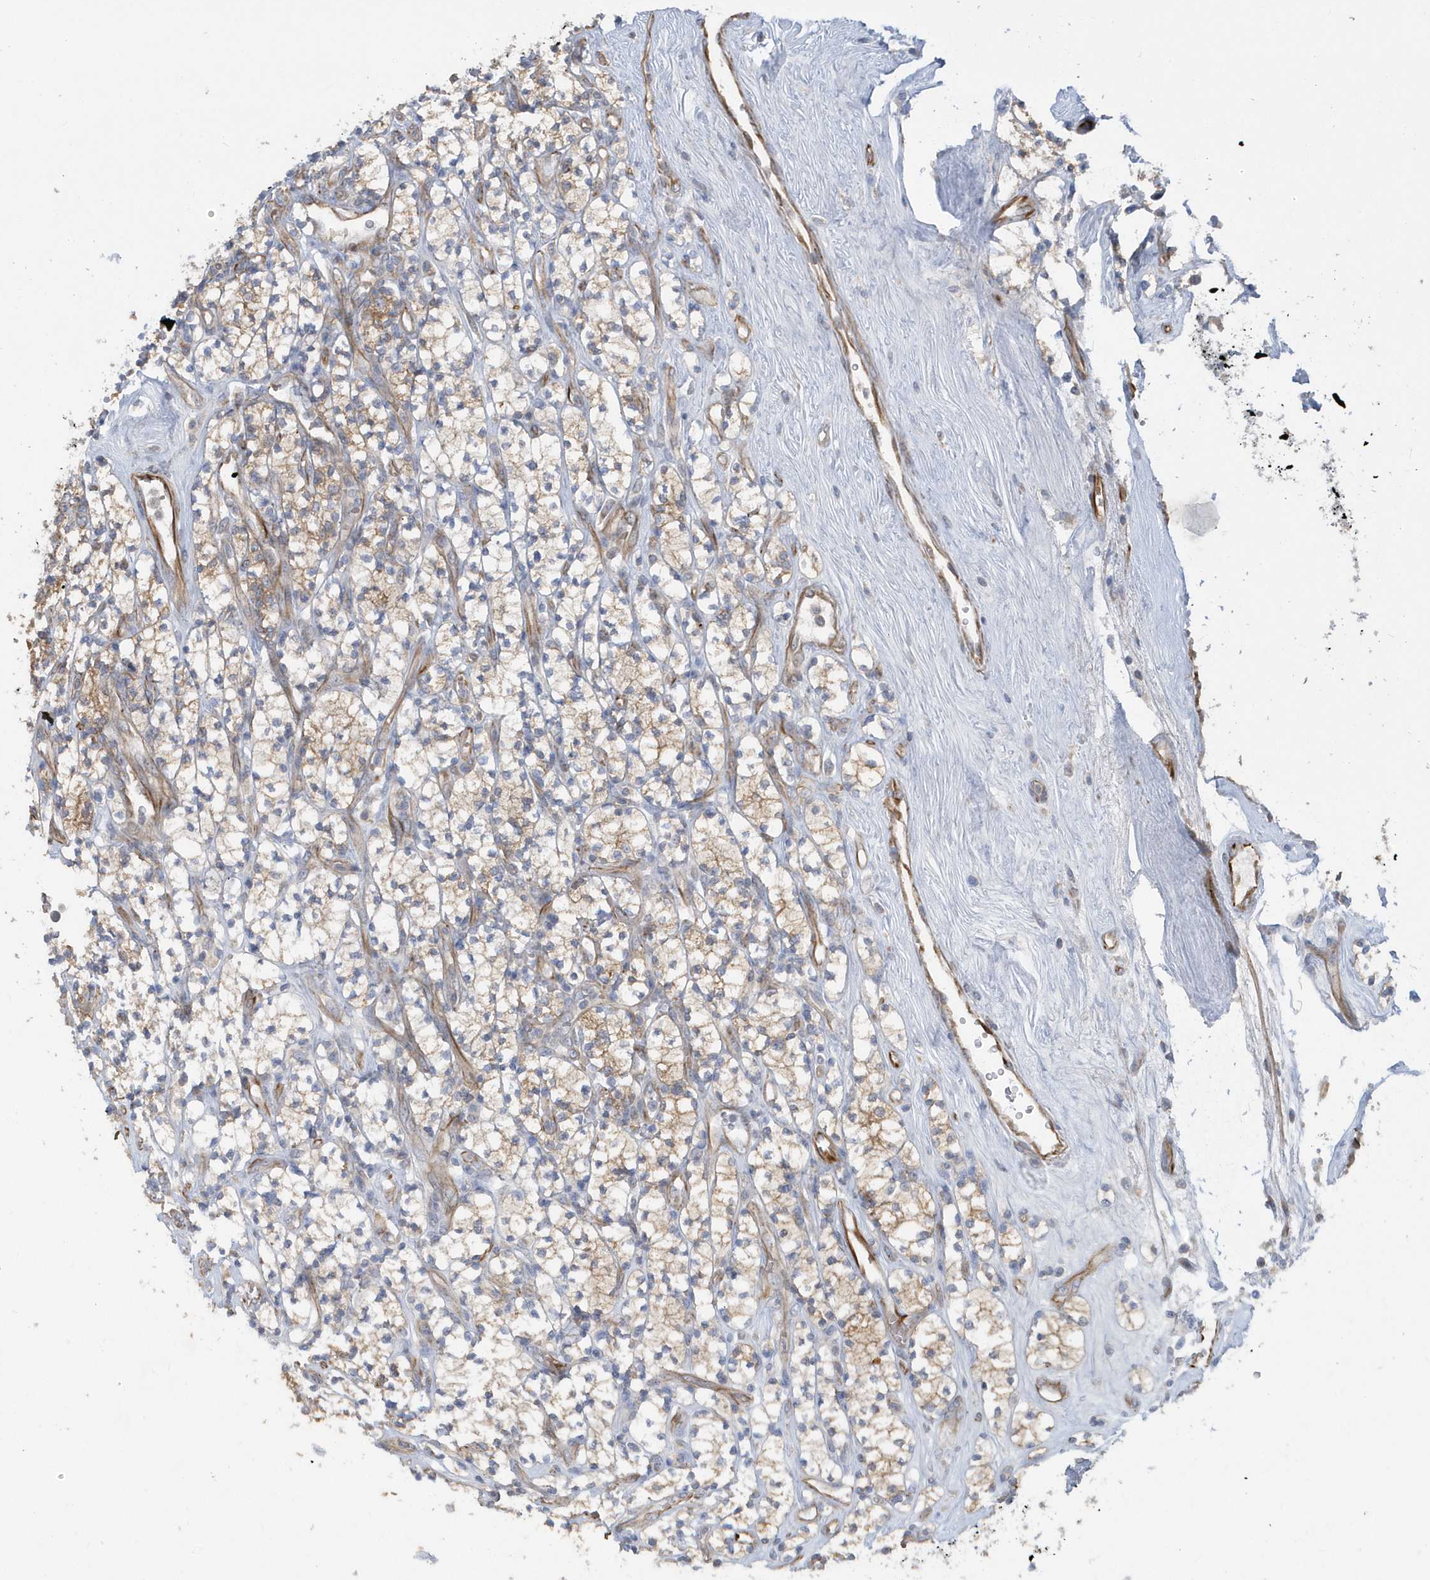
{"staining": {"intensity": "moderate", "quantity": ">75%", "location": "cytoplasmic/membranous"}, "tissue": "renal cancer", "cell_type": "Tumor cells", "image_type": "cancer", "snomed": [{"axis": "morphology", "description": "Adenocarcinoma, NOS"}, {"axis": "topography", "description": "Kidney"}], "caption": "Immunohistochemistry (IHC) (DAB) staining of renal adenocarcinoma demonstrates moderate cytoplasmic/membranous protein expression in approximately >75% of tumor cells.", "gene": "RAB17", "patient": {"sex": "male", "age": 77}}